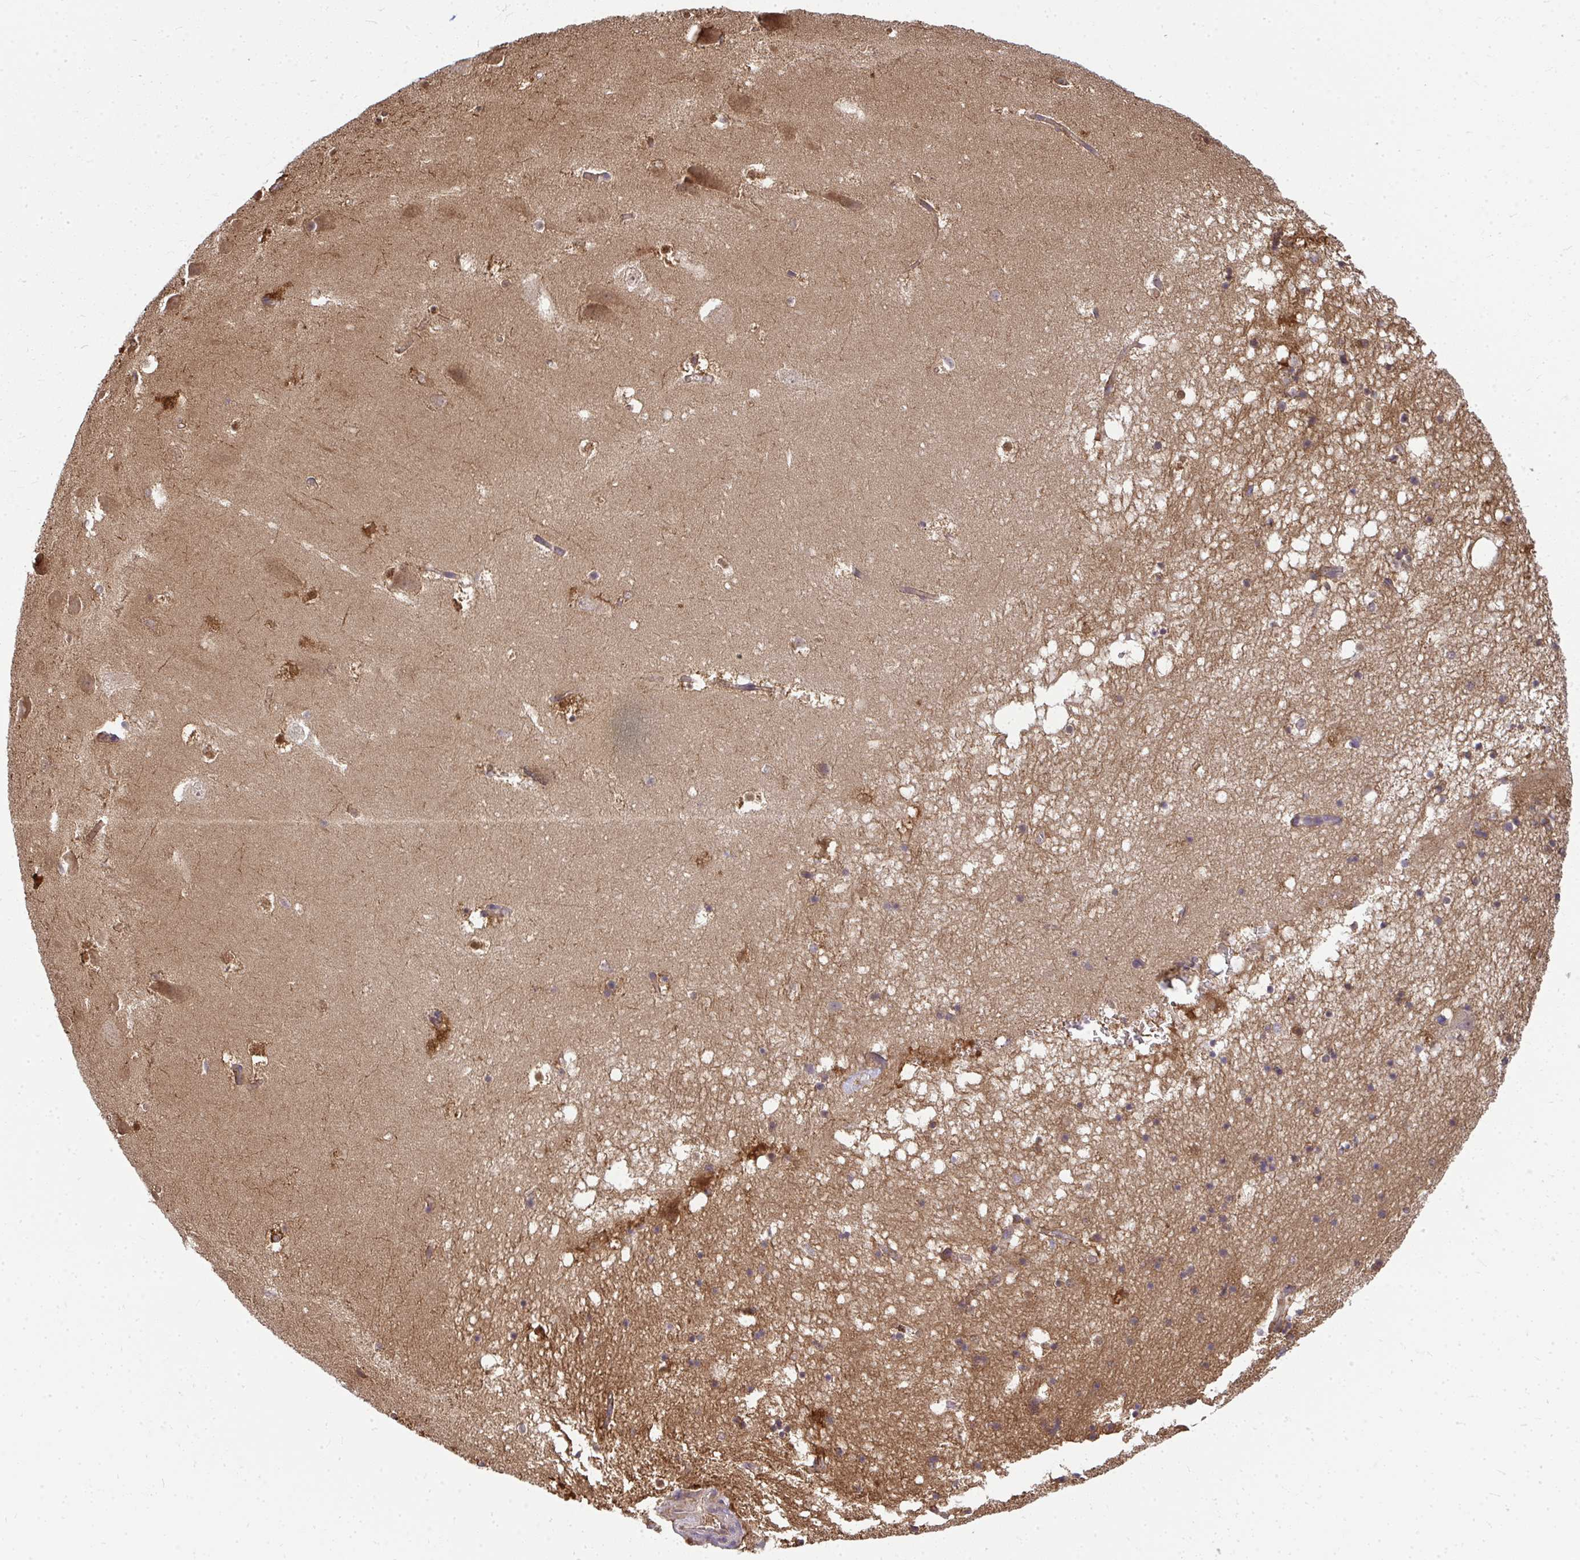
{"staining": {"intensity": "moderate", "quantity": "25%-75%", "location": "cytoplasmic/membranous,nuclear"}, "tissue": "hippocampus", "cell_type": "Glial cells", "image_type": "normal", "snomed": [{"axis": "morphology", "description": "Normal tissue, NOS"}, {"axis": "topography", "description": "Hippocampus"}], "caption": "The micrograph shows a brown stain indicating the presence of a protein in the cytoplasmic/membranous,nuclear of glial cells in hippocampus. (DAB (3,3'-diaminobenzidine) = brown stain, brightfield microscopy at high magnification).", "gene": "HDHD2", "patient": {"sex": "male", "age": 58}}